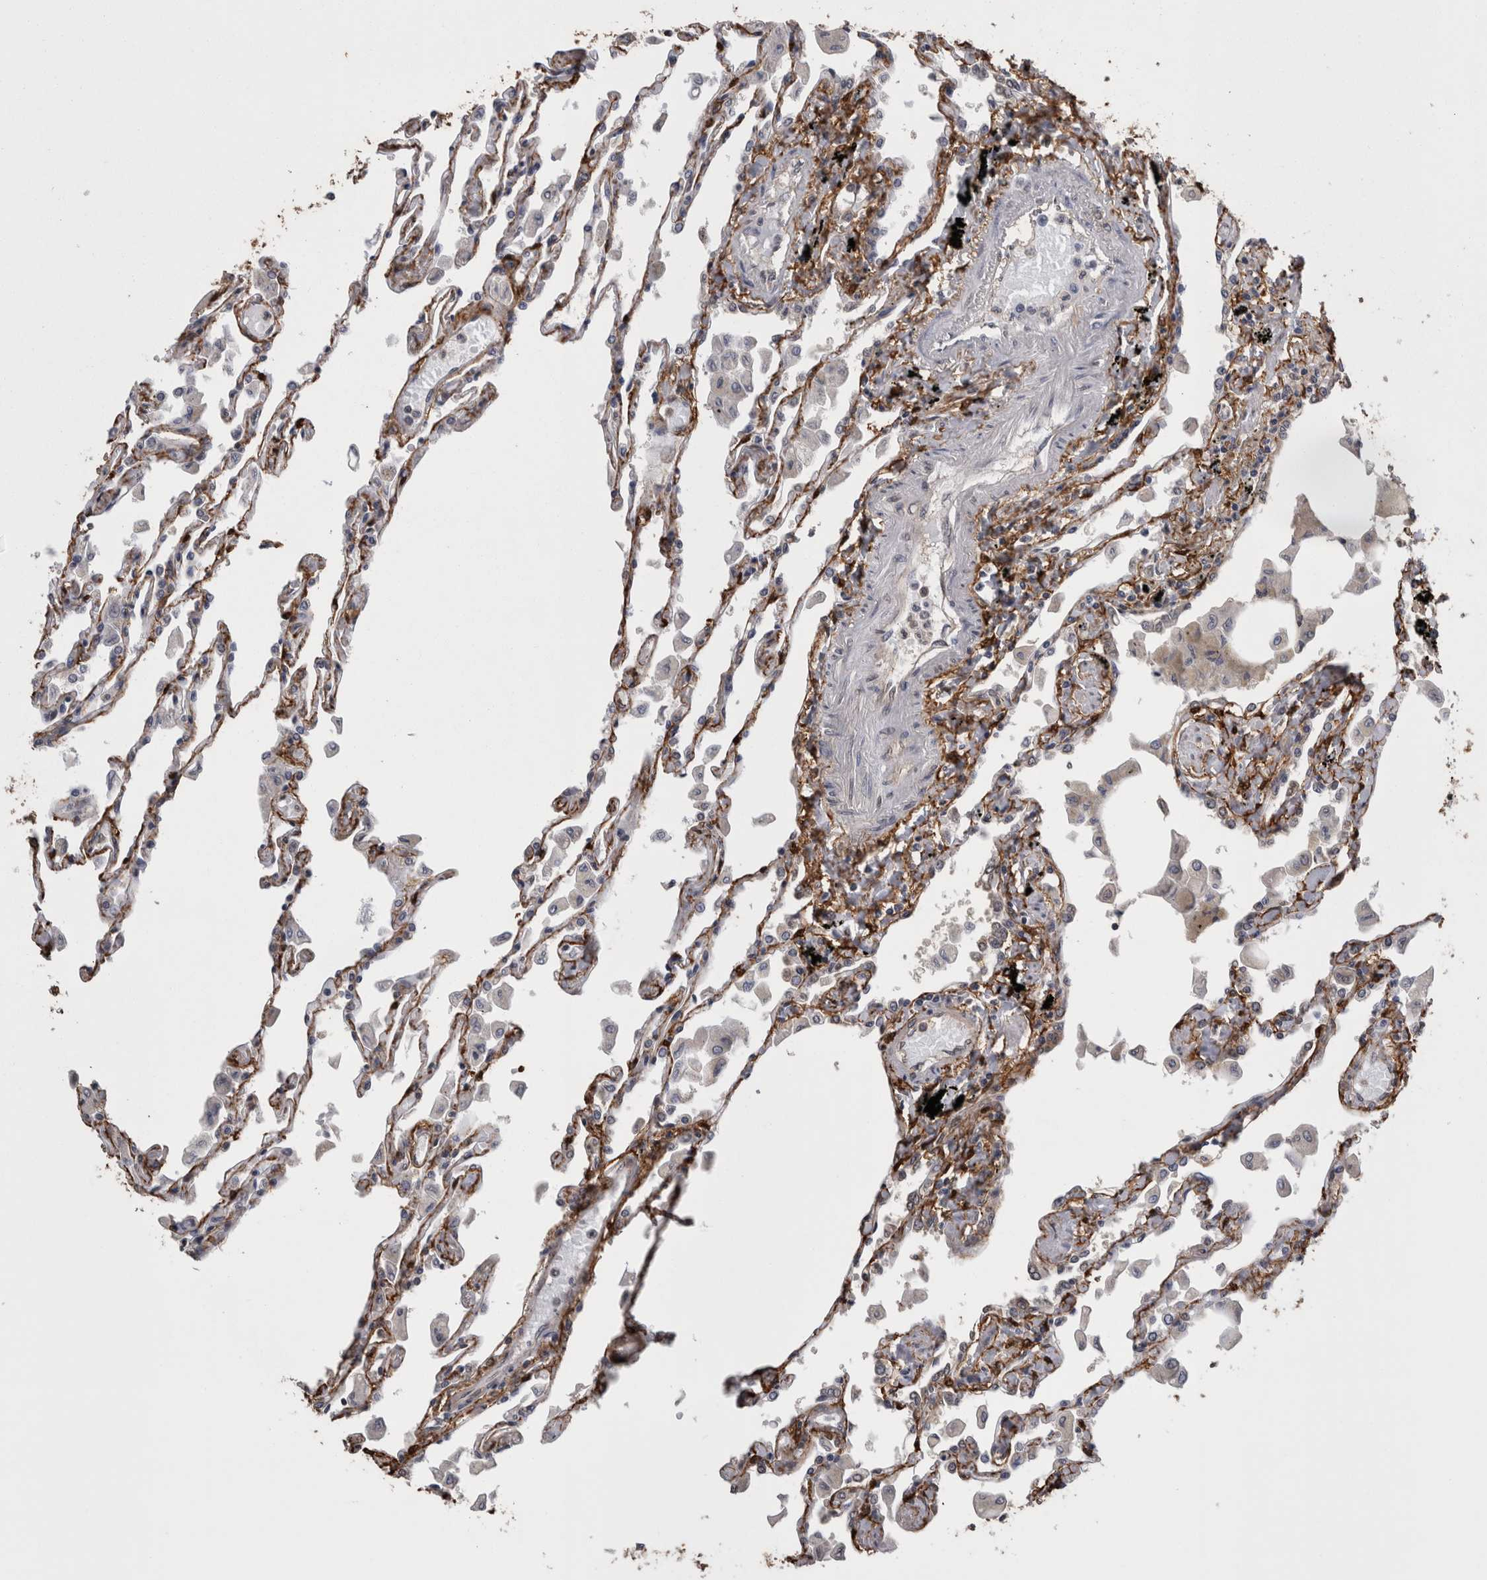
{"staining": {"intensity": "moderate", "quantity": "25%-75%", "location": "cytoplasmic/membranous"}, "tissue": "lung", "cell_type": "Alveolar cells", "image_type": "normal", "snomed": [{"axis": "morphology", "description": "Normal tissue, NOS"}, {"axis": "topography", "description": "Bronchus"}, {"axis": "topography", "description": "Lung"}], "caption": "Protein expression analysis of normal lung exhibits moderate cytoplasmic/membranous expression in about 25%-75% of alveolar cells.", "gene": "DDX6", "patient": {"sex": "female", "age": 49}}